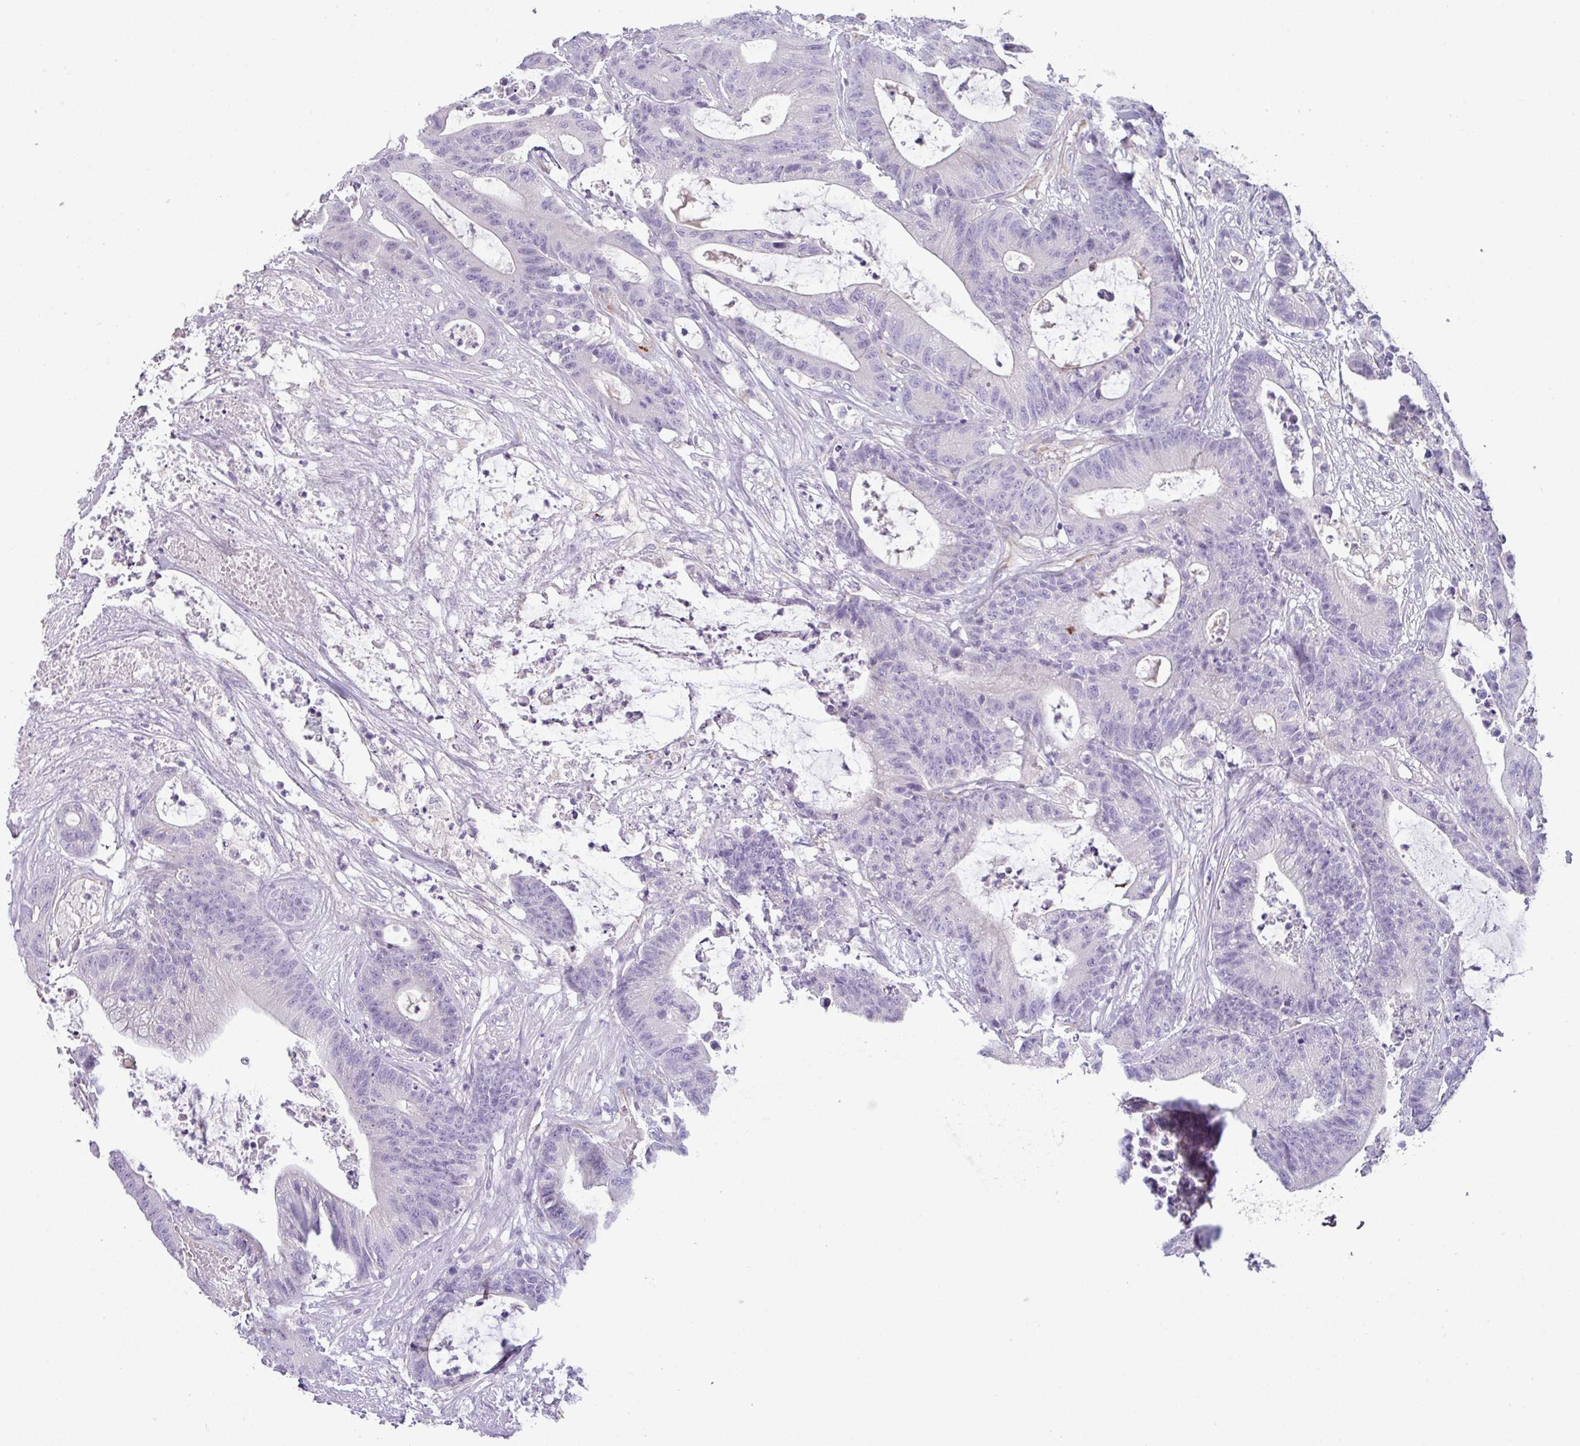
{"staining": {"intensity": "negative", "quantity": "none", "location": "none"}, "tissue": "colorectal cancer", "cell_type": "Tumor cells", "image_type": "cancer", "snomed": [{"axis": "morphology", "description": "Adenocarcinoma, NOS"}, {"axis": "topography", "description": "Colon"}], "caption": "Micrograph shows no protein positivity in tumor cells of colorectal cancer tissue.", "gene": "ENSG00000273748", "patient": {"sex": "female", "age": 84}}